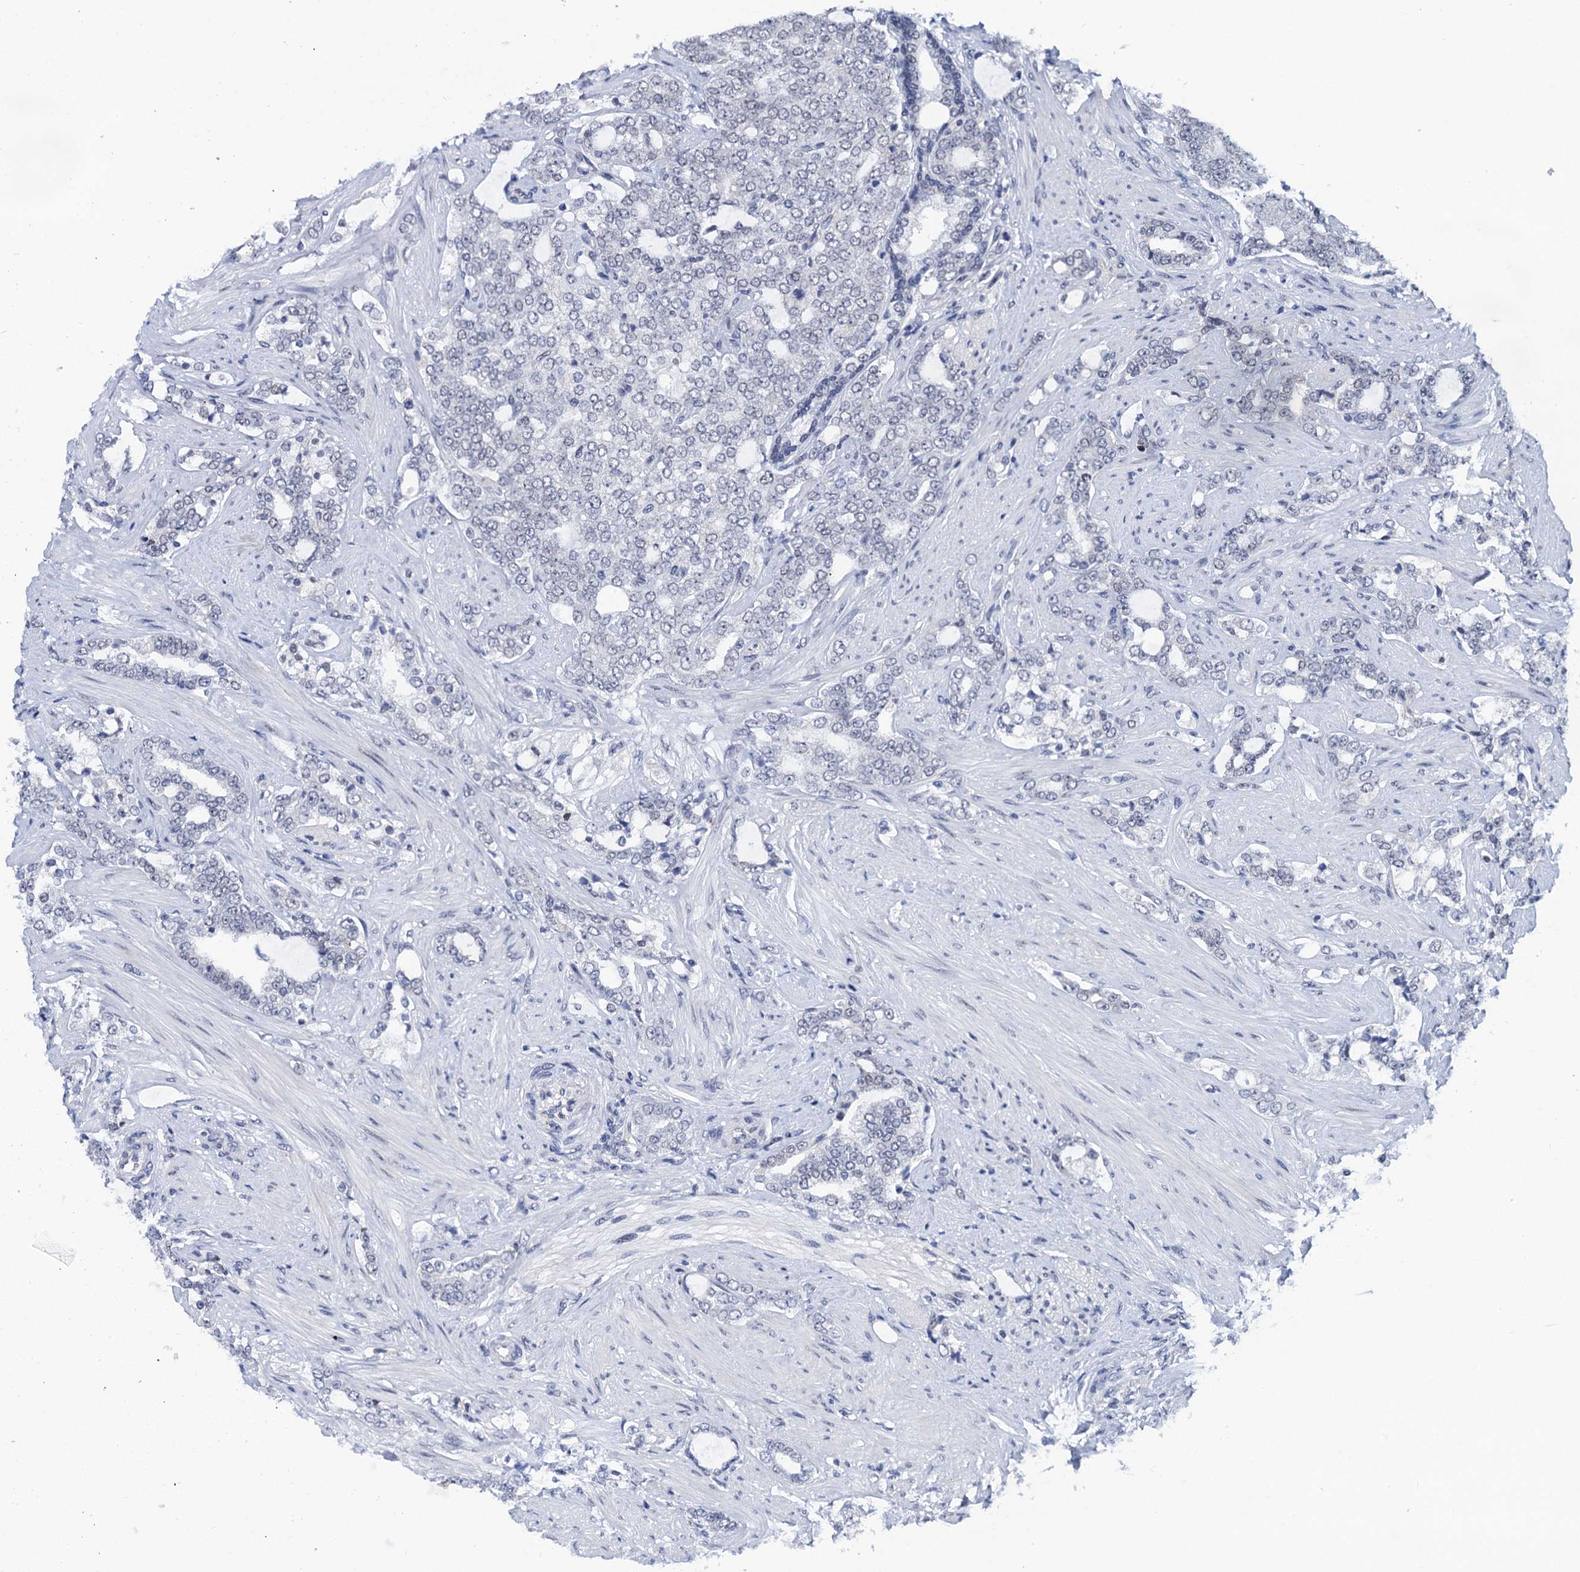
{"staining": {"intensity": "negative", "quantity": "none", "location": "none"}, "tissue": "prostate cancer", "cell_type": "Tumor cells", "image_type": "cancer", "snomed": [{"axis": "morphology", "description": "Adenocarcinoma, High grade"}, {"axis": "topography", "description": "Prostate"}], "caption": "High magnification brightfield microscopy of prostate cancer (adenocarcinoma (high-grade)) stained with DAB (brown) and counterstained with hematoxylin (blue): tumor cells show no significant expression.", "gene": "C16orf87", "patient": {"sex": "male", "age": 64}}